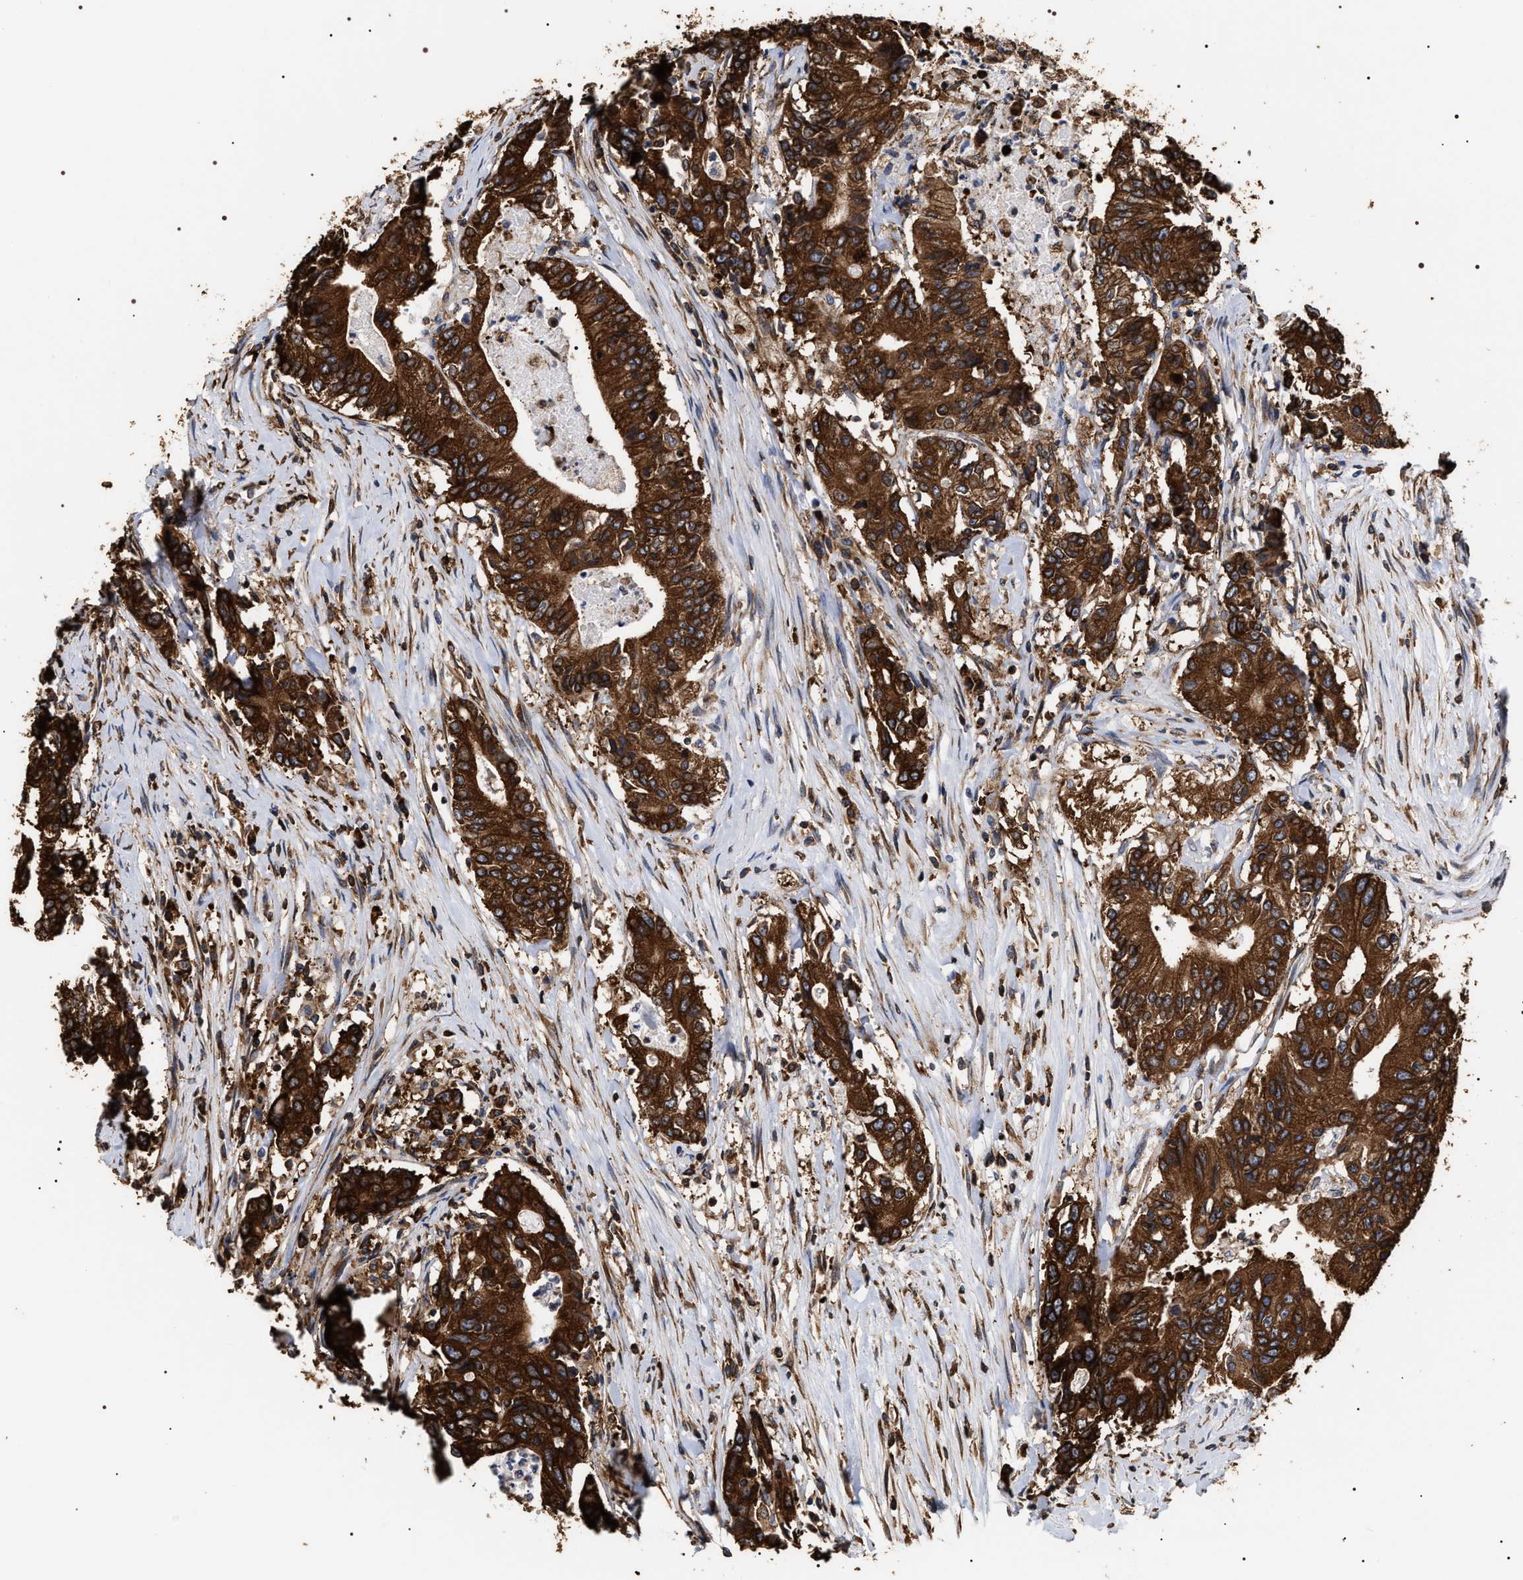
{"staining": {"intensity": "strong", "quantity": ">75%", "location": "cytoplasmic/membranous"}, "tissue": "colorectal cancer", "cell_type": "Tumor cells", "image_type": "cancer", "snomed": [{"axis": "morphology", "description": "Adenocarcinoma, NOS"}, {"axis": "topography", "description": "Colon"}], "caption": "Immunohistochemistry (IHC) (DAB) staining of human colorectal cancer displays strong cytoplasmic/membranous protein expression in approximately >75% of tumor cells.", "gene": "SERBP1", "patient": {"sex": "female", "age": 77}}